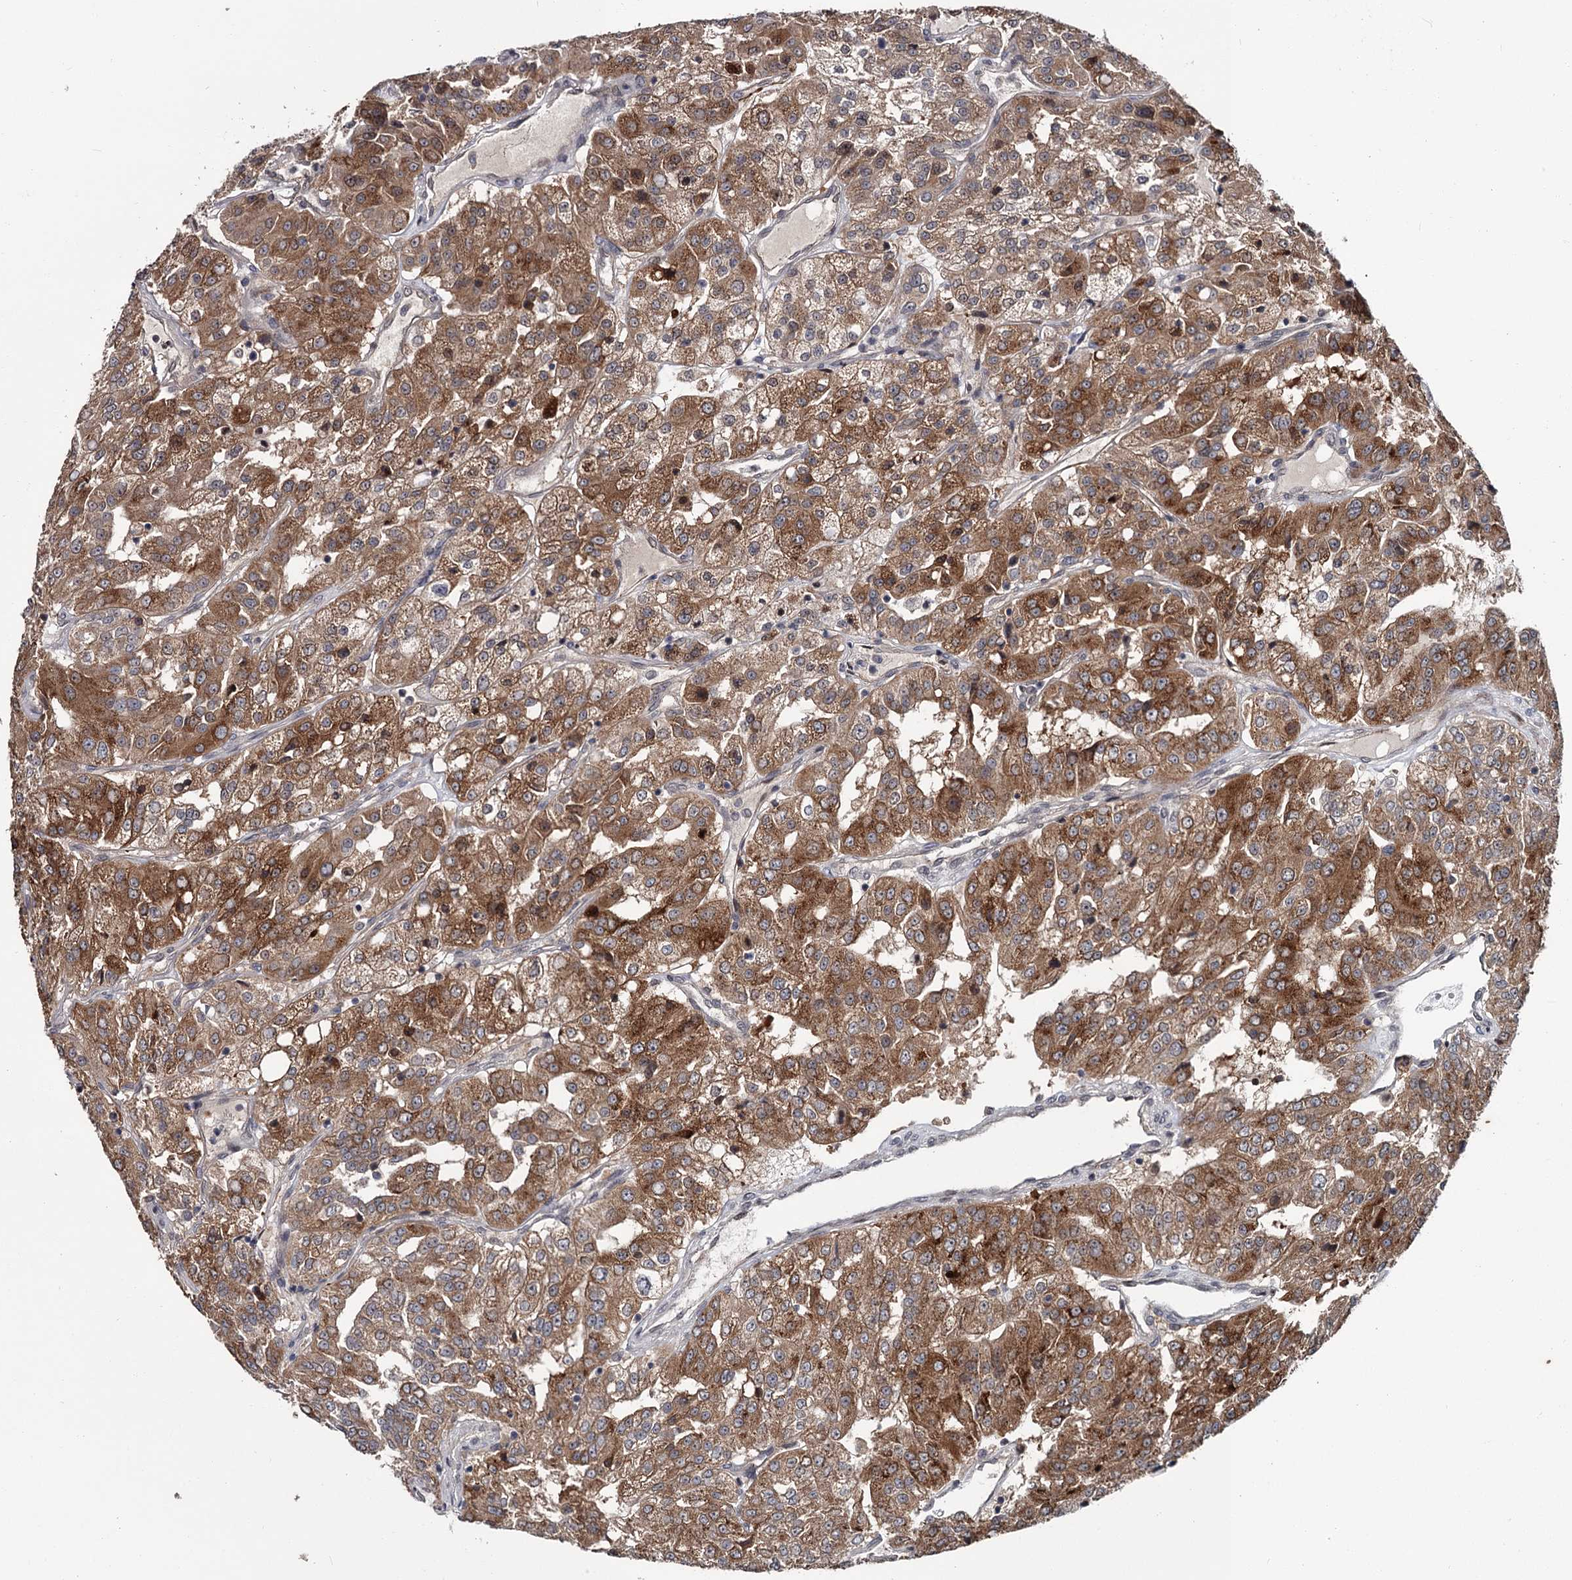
{"staining": {"intensity": "moderate", "quantity": ">75%", "location": "cytoplasmic/membranous"}, "tissue": "renal cancer", "cell_type": "Tumor cells", "image_type": "cancer", "snomed": [{"axis": "morphology", "description": "Adenocarcinoma, NOS"}, {"axis": "topography", "description": "Kidney"}], "caption": "An image showing moderate cytoplasmic/membranous positivity in about >75% of tumor cells in renal adenocarcinoma, as visualized by brown immunohistochemical staining.", "gene": "DAO", "patient": {"sex": "female", "age": 63}}